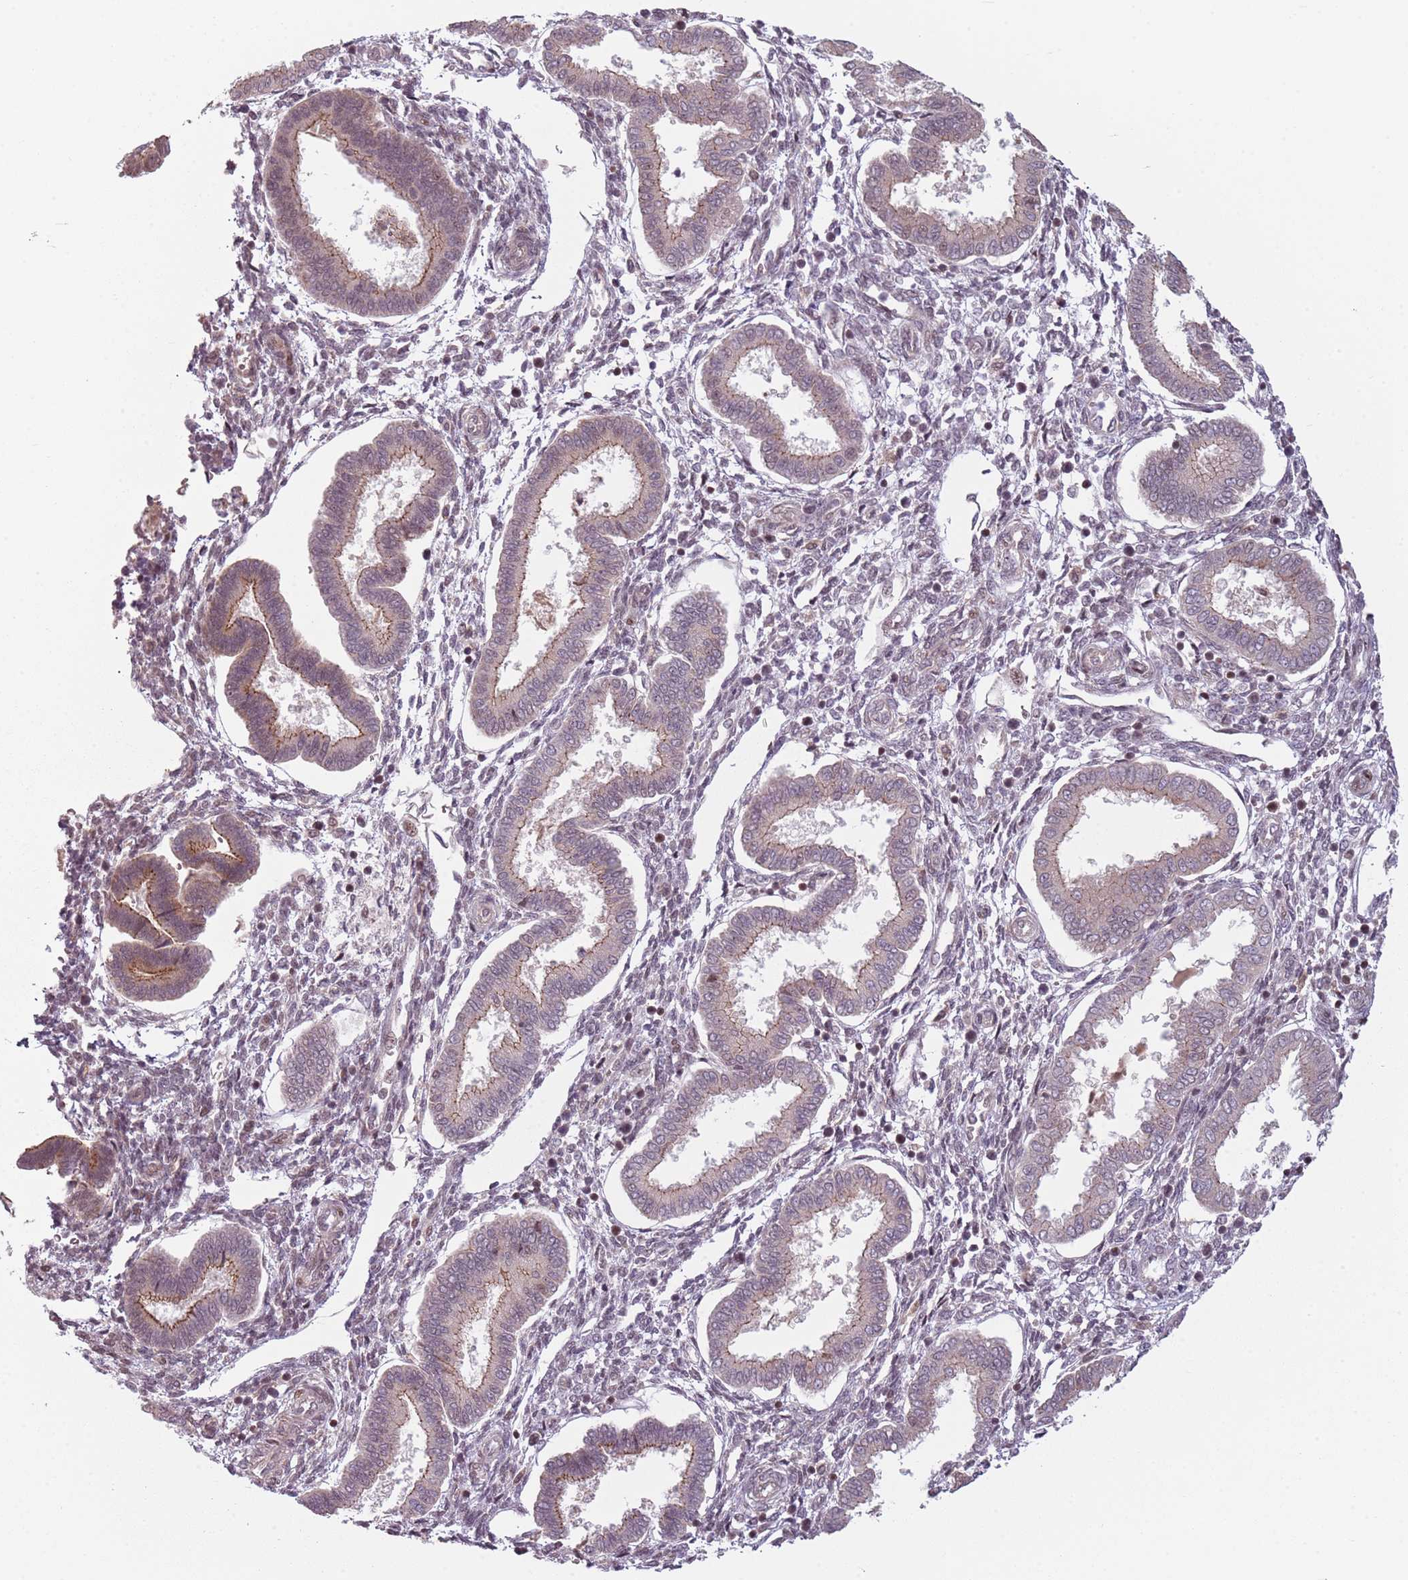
{"staining": {"intensity": "weak", "quantity": "<25%", "location": "cytoplasmic/membranous,nuclear"}, "tissue": "endometrium", "cell_type": "Cells in endometrial stroma", "image_type": "normal", "snomed": [{"axis": "morphology", "description": "Normal tissue, NOS"}, {"axis": "topography", "description": "Endometrium"}], "caption": "Immunohistochemistry (IHC) micrograph of normal human endometrium stained for a protein (brown), which displays no staining in cells in endometrial stroma. (Stains: DAB (3,3'-diaminobenzidine) immunohistochemistry (IHC) with hematoxylin counter stain, Microscopy: brightfield microscopy at high magnification).", "gene": "ADGRG1", "patient": {"sex": "female", "age": 24}}